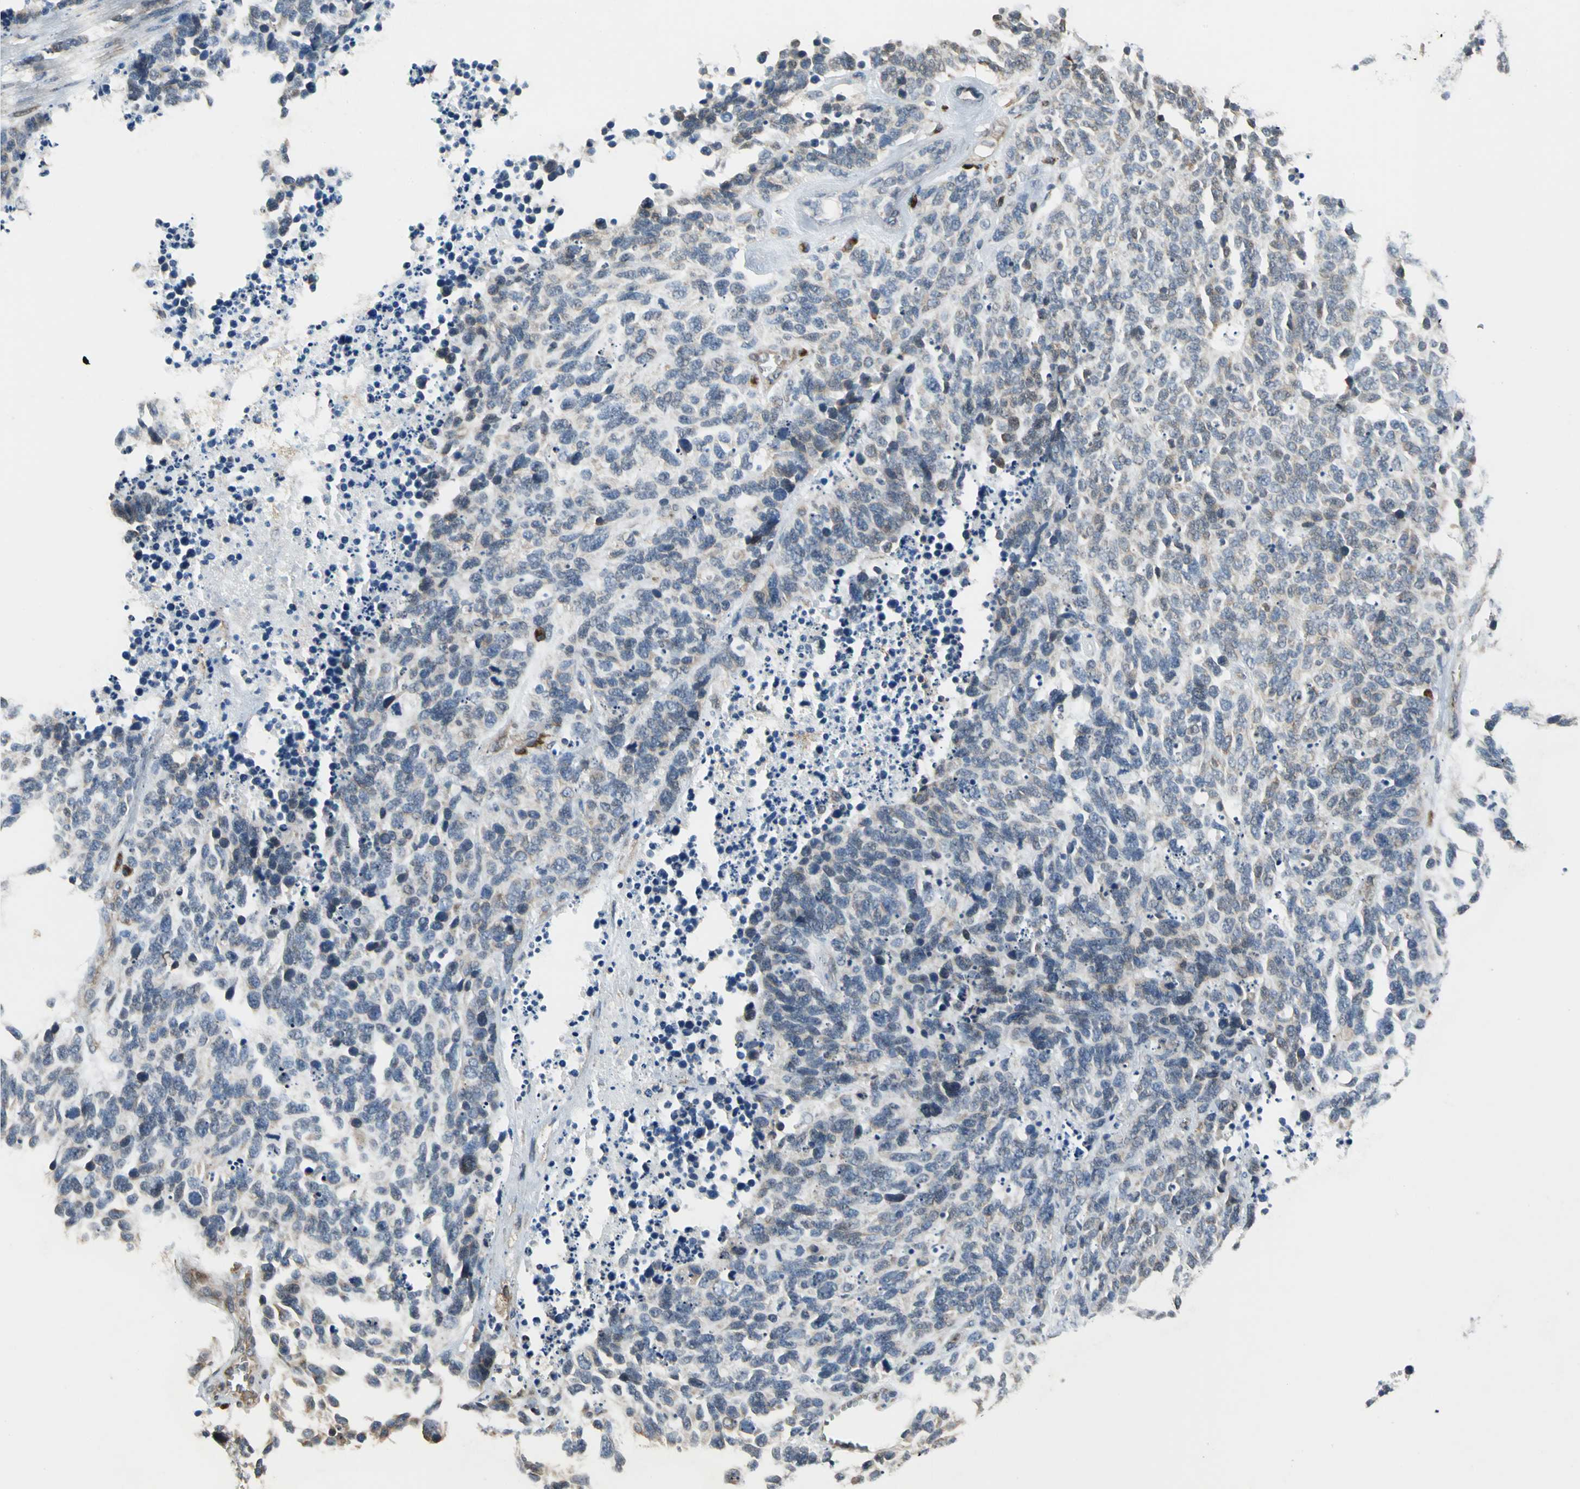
{"staining": {"intensity": "weak", "quantity": "25%-75%", "location": "cytoplasmic/membranous"}, "tissue": "lung cancer", "cell_type": "Tumor cells", "image_type": "cancer", "snomed": [{"axis": "morphology", "description": "Neoplasm, malignant, NOS"}, {"axis": "topography", "description": "Lung"}], "caption": "Lung neoplasm (malignant) stained with a brown dye exhibits weak cytoplasmic/membranous positive expression in approximately 25%-75% of tumor cells.", "gene": "SYVN1", "patient": {"sex": "female", "age": 58}}